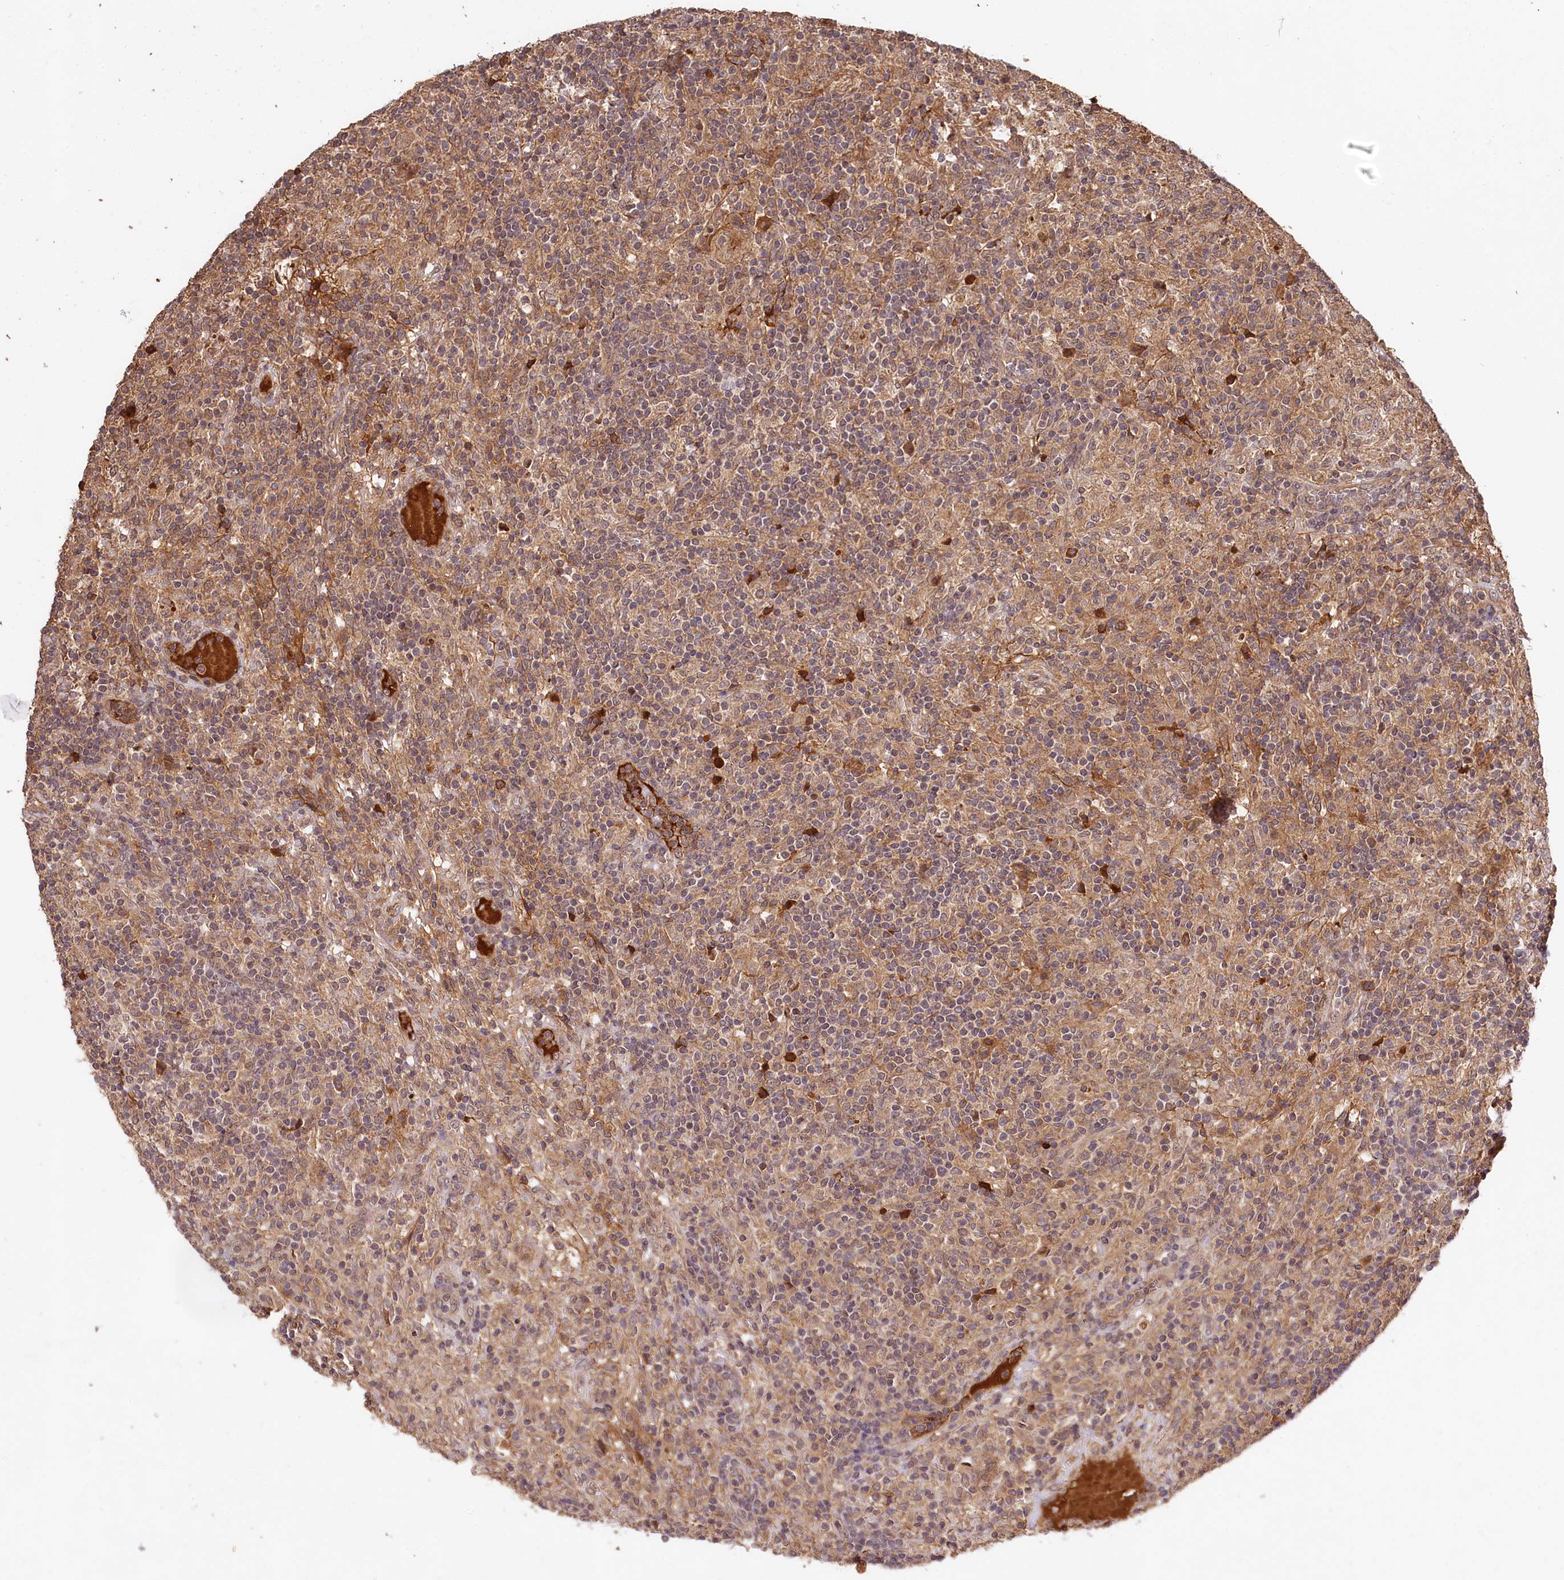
{"staining": {"intensity": "moderate", "quantity": ">75%", "location": "cytoplasmic/membranous"}, "tissue": "lymphoma", "cell_type": "Tumor cells", "image_type": "cancer", "snomed": [{"axis": "morphology", "description": "Hodgkin's disease, NOS"}, {"axis": "topography", "description": "Lymph node"}], "caption": "Protein expression by IHC shows moderate cytoplasmic/membranous staining in about >75% of tumor cells in Hodgkin's disease. (DAB IHC, brown staining for protein, blue staining for nuclei).", "gene": "MCF2L2", "patient": {"sex": "male", "age": 70}}